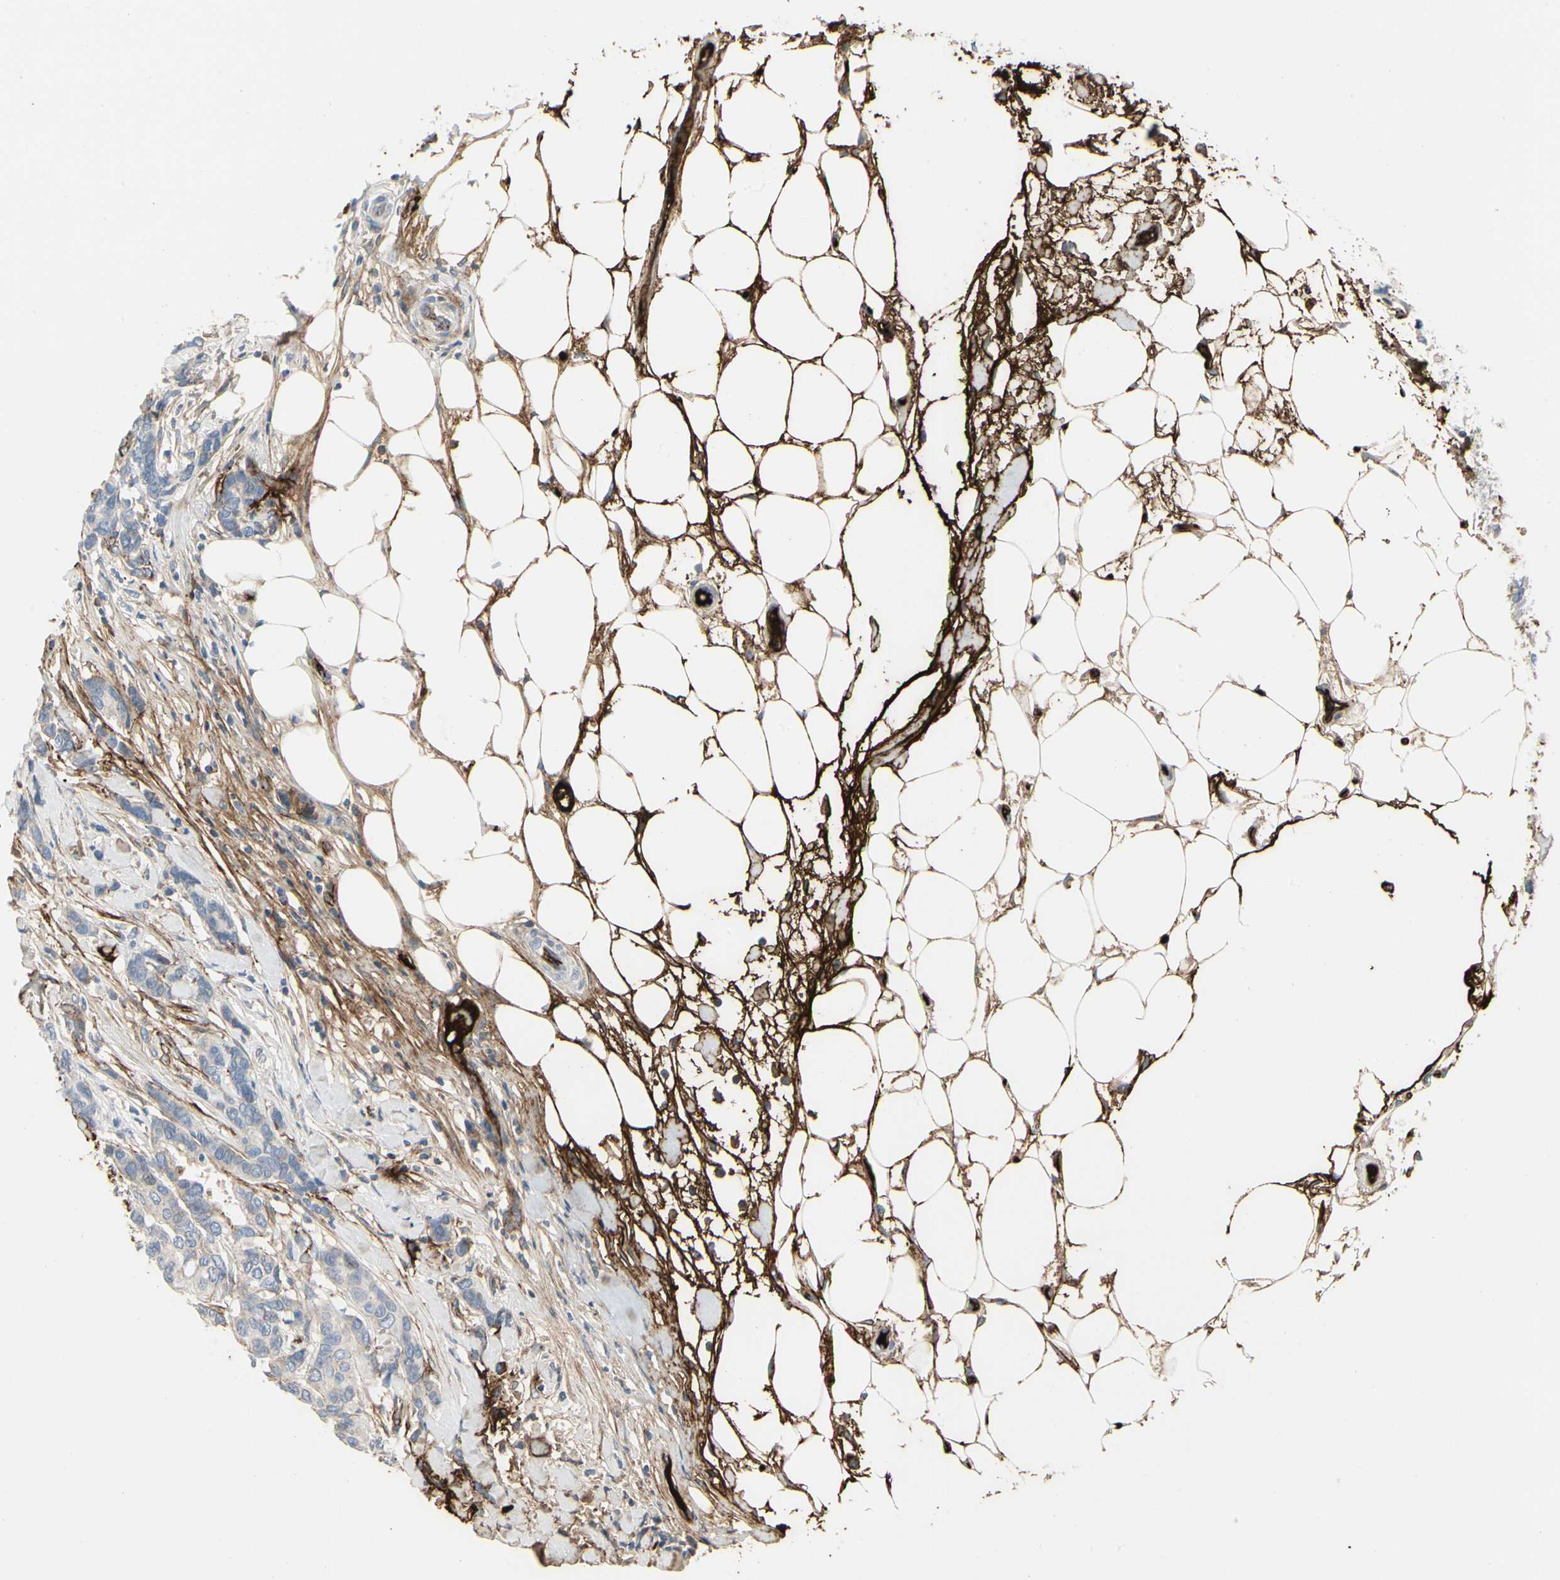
{"staining": {"intensity": "negative", "quantity": "none", "location": "none"}, "tissue": "breast cancer", "cell_type": "Tumor cells", "image_type": "cancer", "snomed": [{"axis": "morphology", "description": "Duct carcinoma"}, {"axis": "topography", "description": "Breast"}], "caption": "IHC micrograph of human invasive ductal carcinoma (breast) stained for a protein (brown), which shows no staining in tumor cells.", "gene": "FGB", "patient": {"sex": "female", "age": 87}}